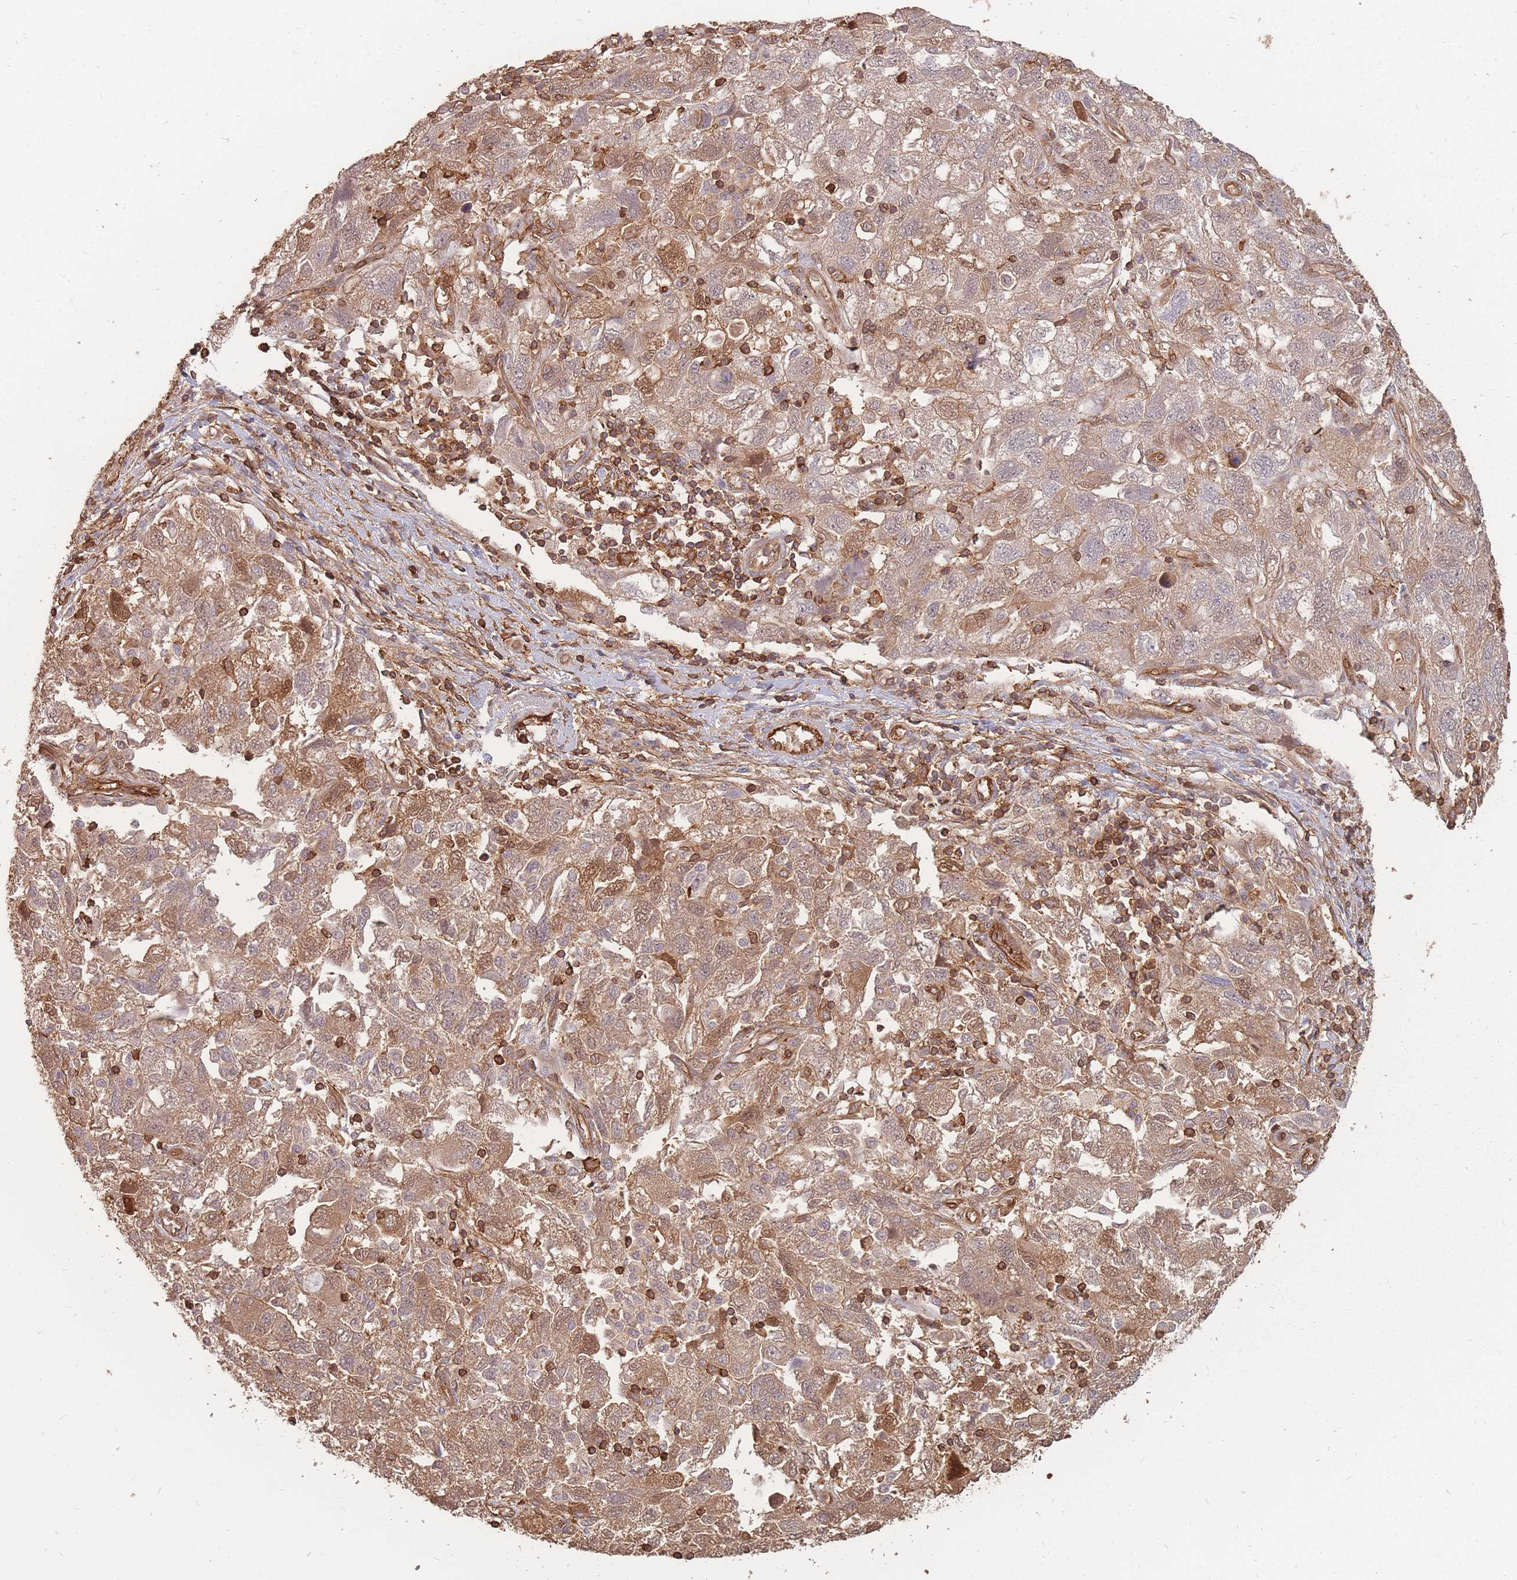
{"staining": {"intensity": "moderate", "quantity": ">75%", "location": "cytoplasmic/membranous"}, "tissue": "ovarian cancer", "cell_type": "Tumor cells", "image_type": "cancer", "snomed": [{"axis": "morphology", "description": "Carcinoma, NOS"}, {"axis": "morphology", "description": "Cystadenocarcinoma, serous, NOS"}, {"axis": "topography", "description": "Ovary"}], "caption": "Immunohistochemistry (IHC) image of neoplastic tissue: serous cystadenocarcinoma (ovarian) stained using immunohistochemistry exhibits medium levels of moderate protein expression localized specifically in the cytoplasmic/membranous of tumor cells, appearing as a cytoplasmic/membranous brown color.", "gene": "PLS3", "patient": {"sex": "female", "age": 69}}